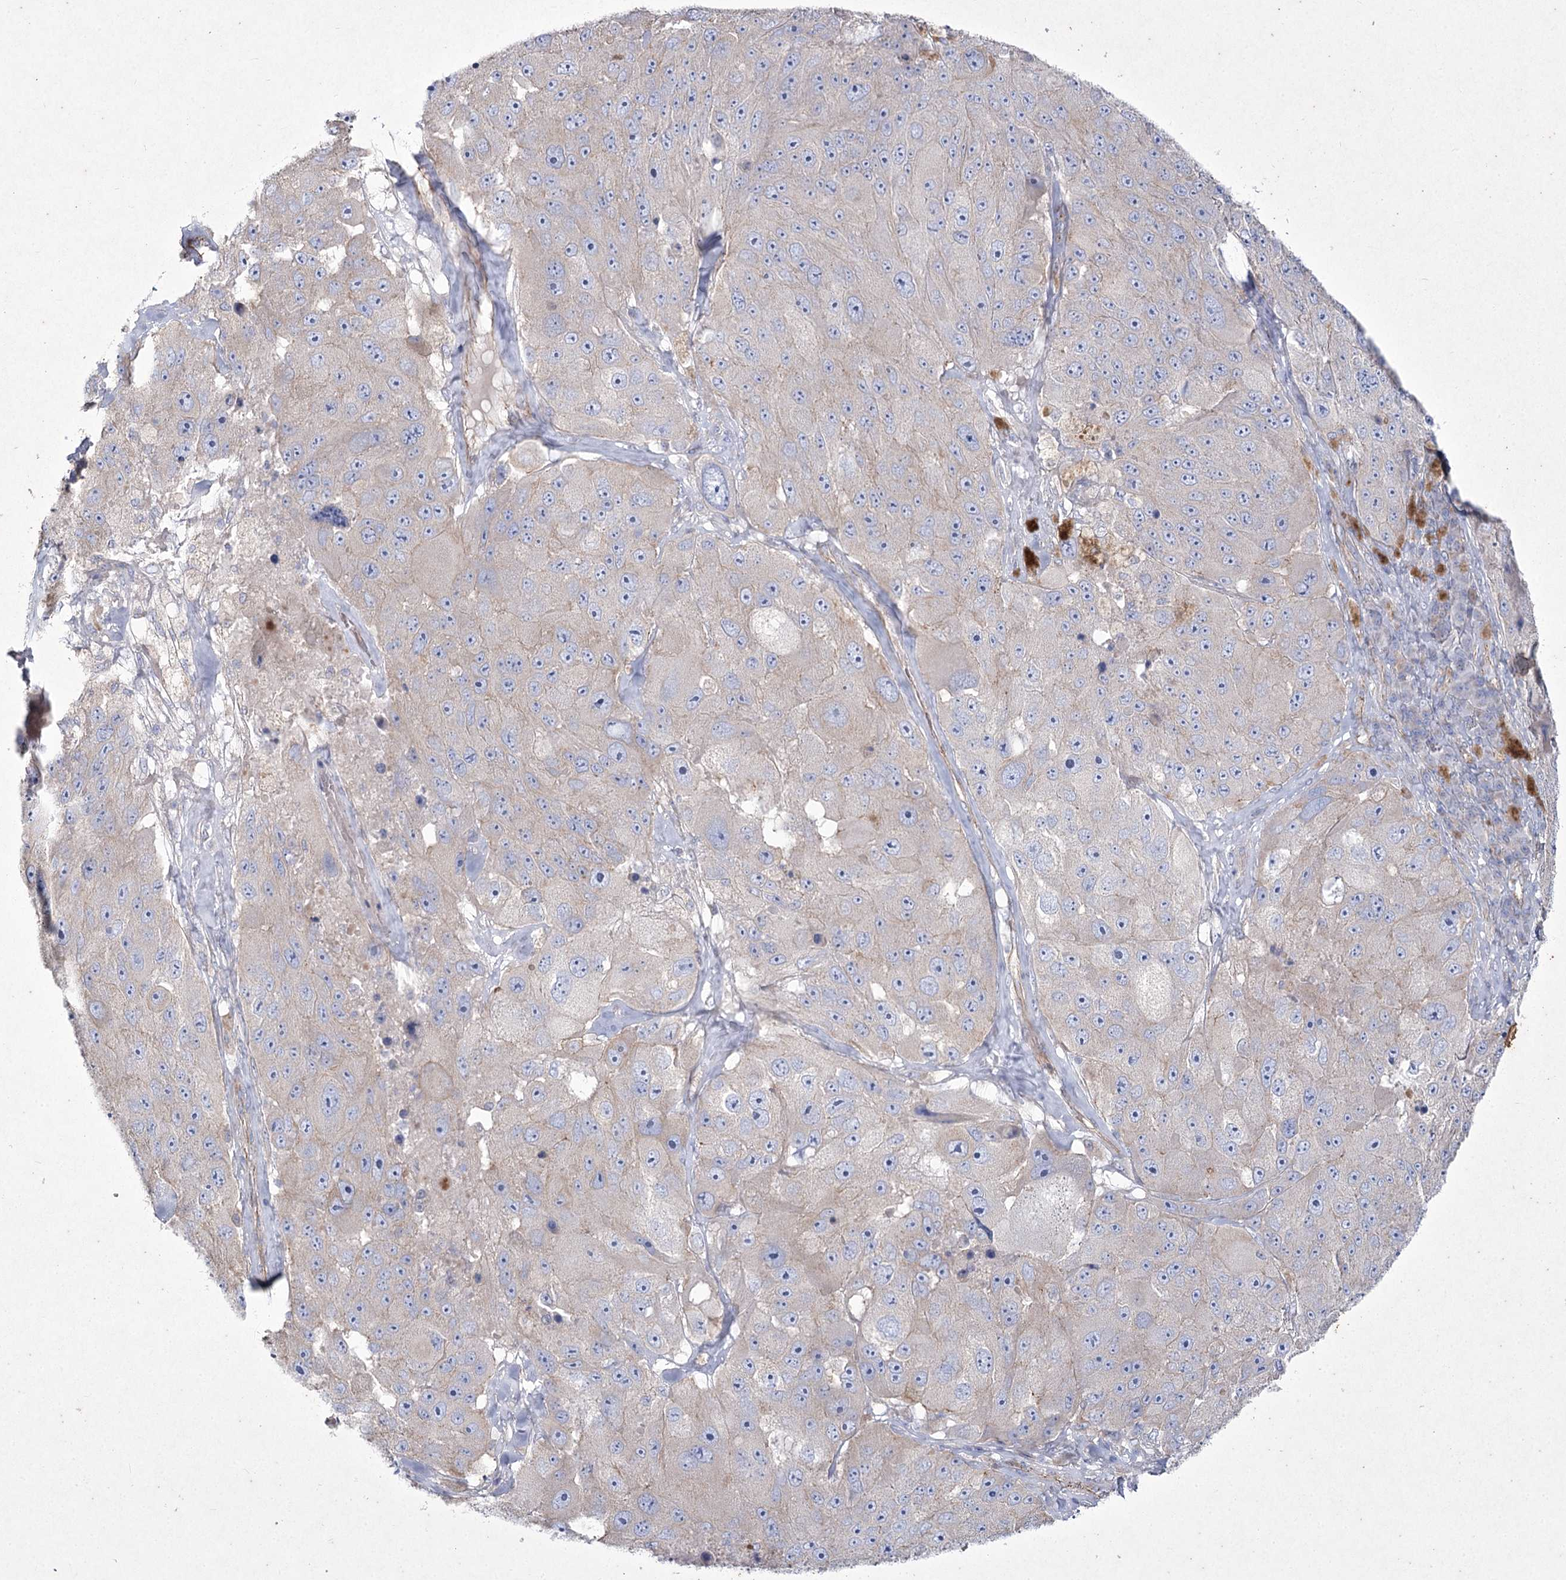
{"staining": {"intensity": "weak", "quantity": "25%-75%", "location": "cytoplasmic/membranous"}, "tissue": "melanoma", "cell_type": "Tumor cells", "image_type": "cancer", "snomed": [{"axis": "morphology", "description": "Malignant melanoma, Metastatic site"}, {"axis": "topography", "description": "Lymph node"}], "caption": "Protein staining demonstrates weak cytoplasmic/membranous expression in about 25%-75% of tumor cells in malignant melanoma (metastatic site).", "gene": "LDLRAD3", "patient": {"sex": "male", "age": 62}}